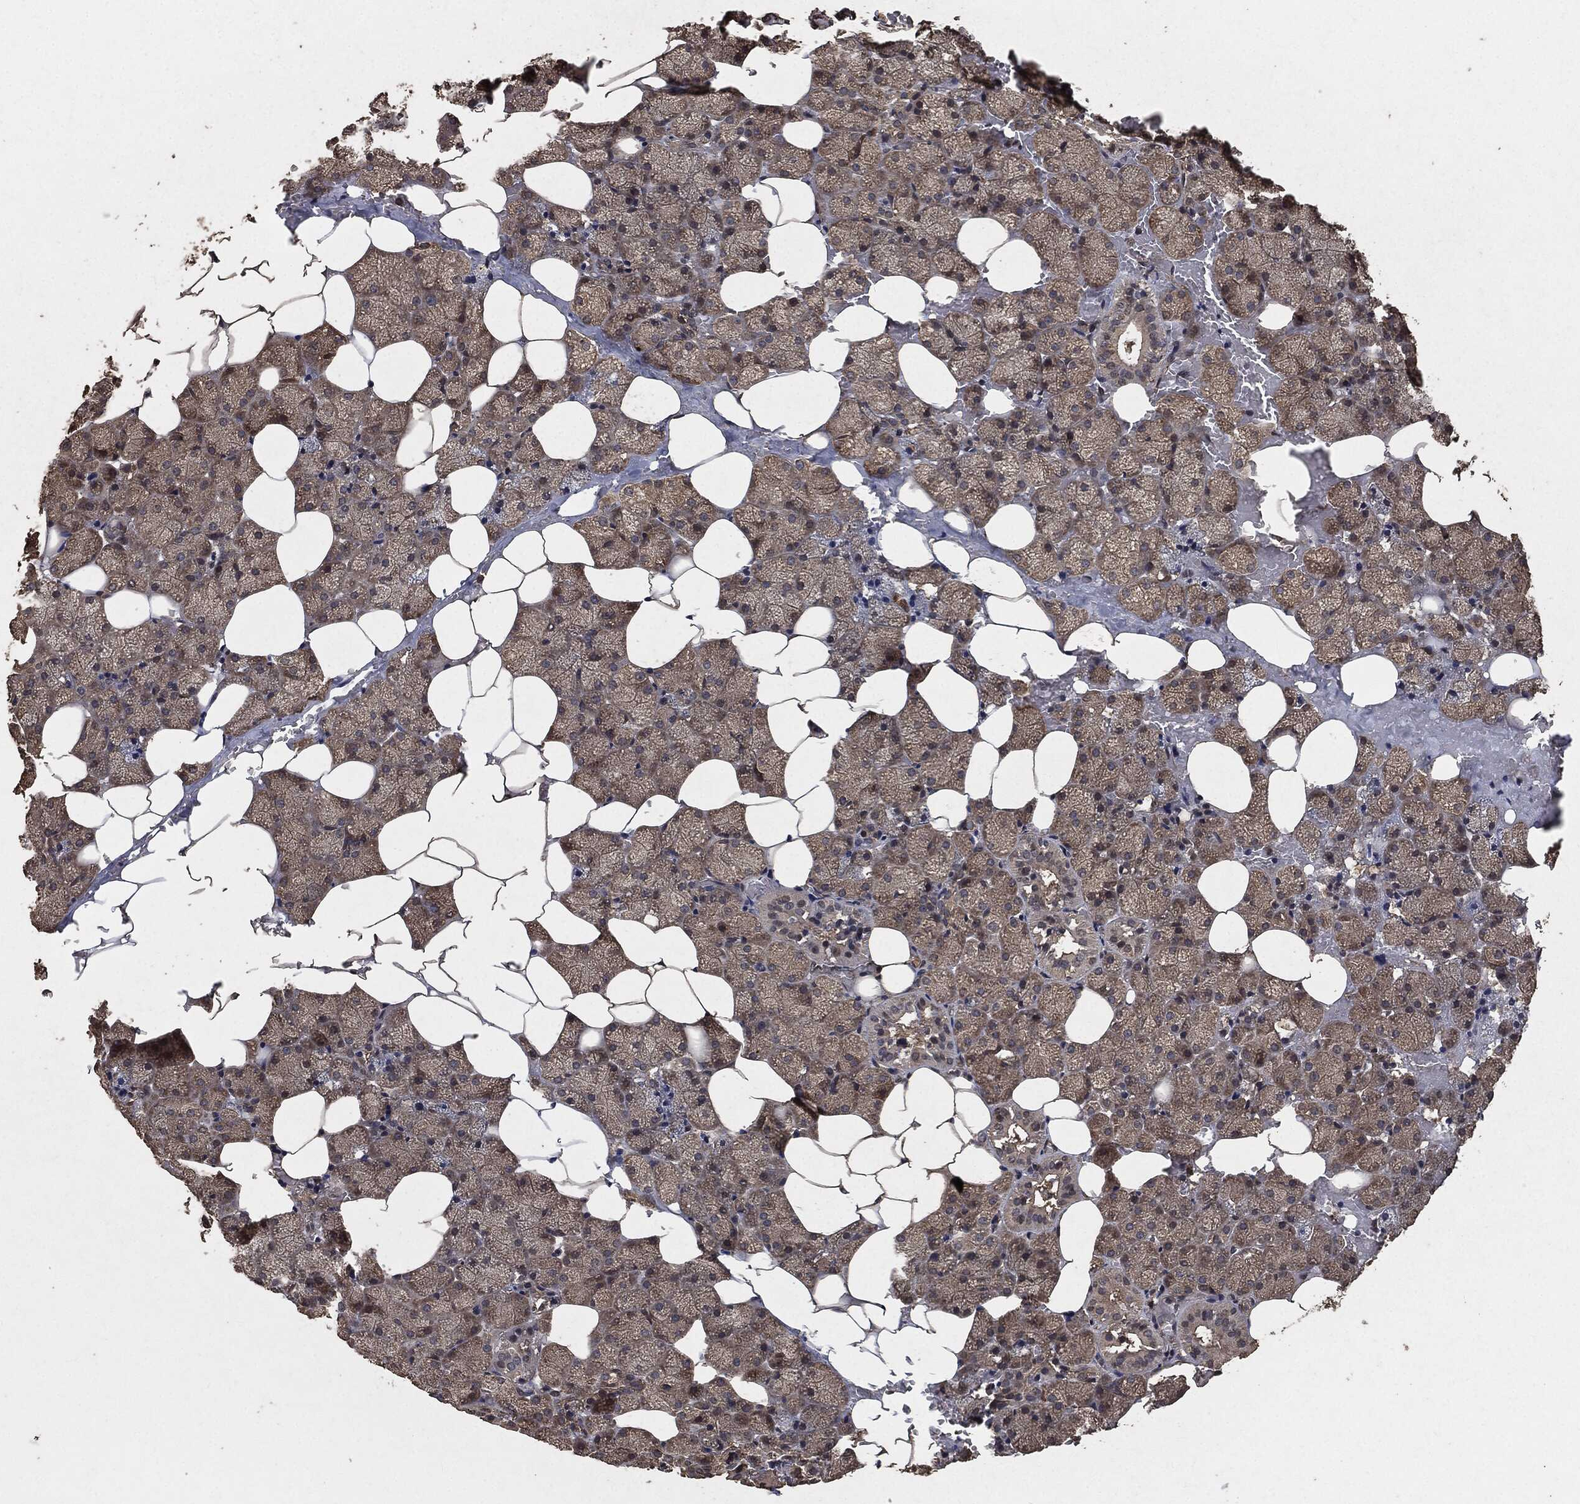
{"staining": {"intensity": "weak", "quantity": ">75%", "location": "cytoplasmic/membranous"}, "tissue": "salivary gland", "cell_type": "Glandular cells", "image_type": "normal", "snomed": [{"axis": "morphology", "description": "Normal tissue, NOS"}, {"axis": "topography", "description": "Salivary gland"}], "caption": "This image demonstrates immunohistochemistry staining of normal human salivary gland, with low weak cytoplasmic/membranous expression in approximately >75% of glandular cells.", "gene": "AKT1S1", "patient": {"sex": "male", "age": 38}}